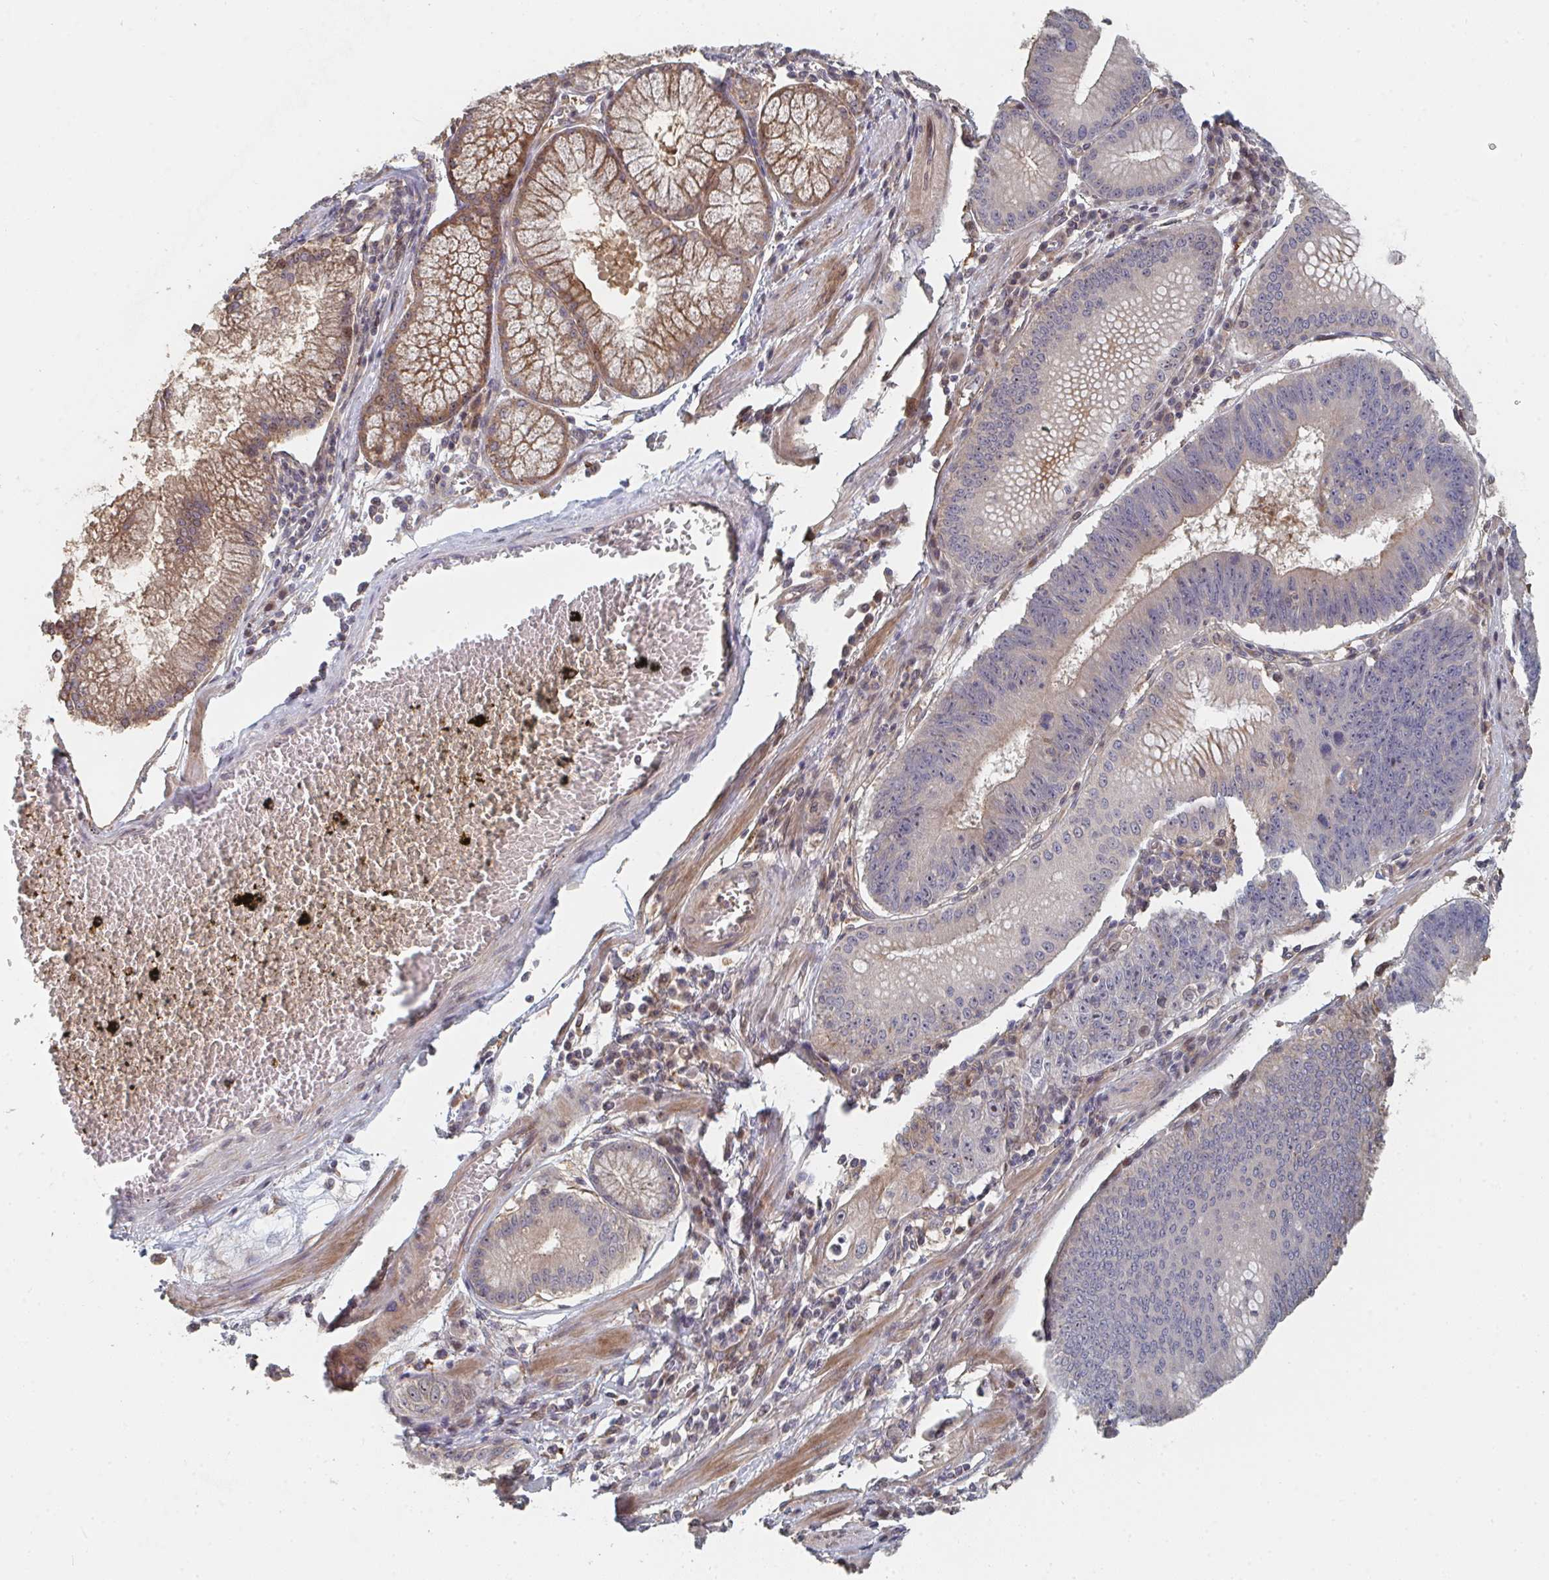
{"staining": {"intensity": "negative", "quantity": "none", "location": "none"}, "tissue": "stomach cancer", "cell_type": "Tumor cells", "image_type": "cancer", "snomed": [{"axis": "morphology", "description": "Adenocarcinoma, NOS"}, {"axis": "topography", "description": "Stomach"}], "caption": "This is an immunohistochemistry (IHC) histopathology image of stomach cancer (adenocarcinoma). There is no staining in tumor cells.", "gene": "PTEN", "patient": {"sex": "male", "age": 59}}